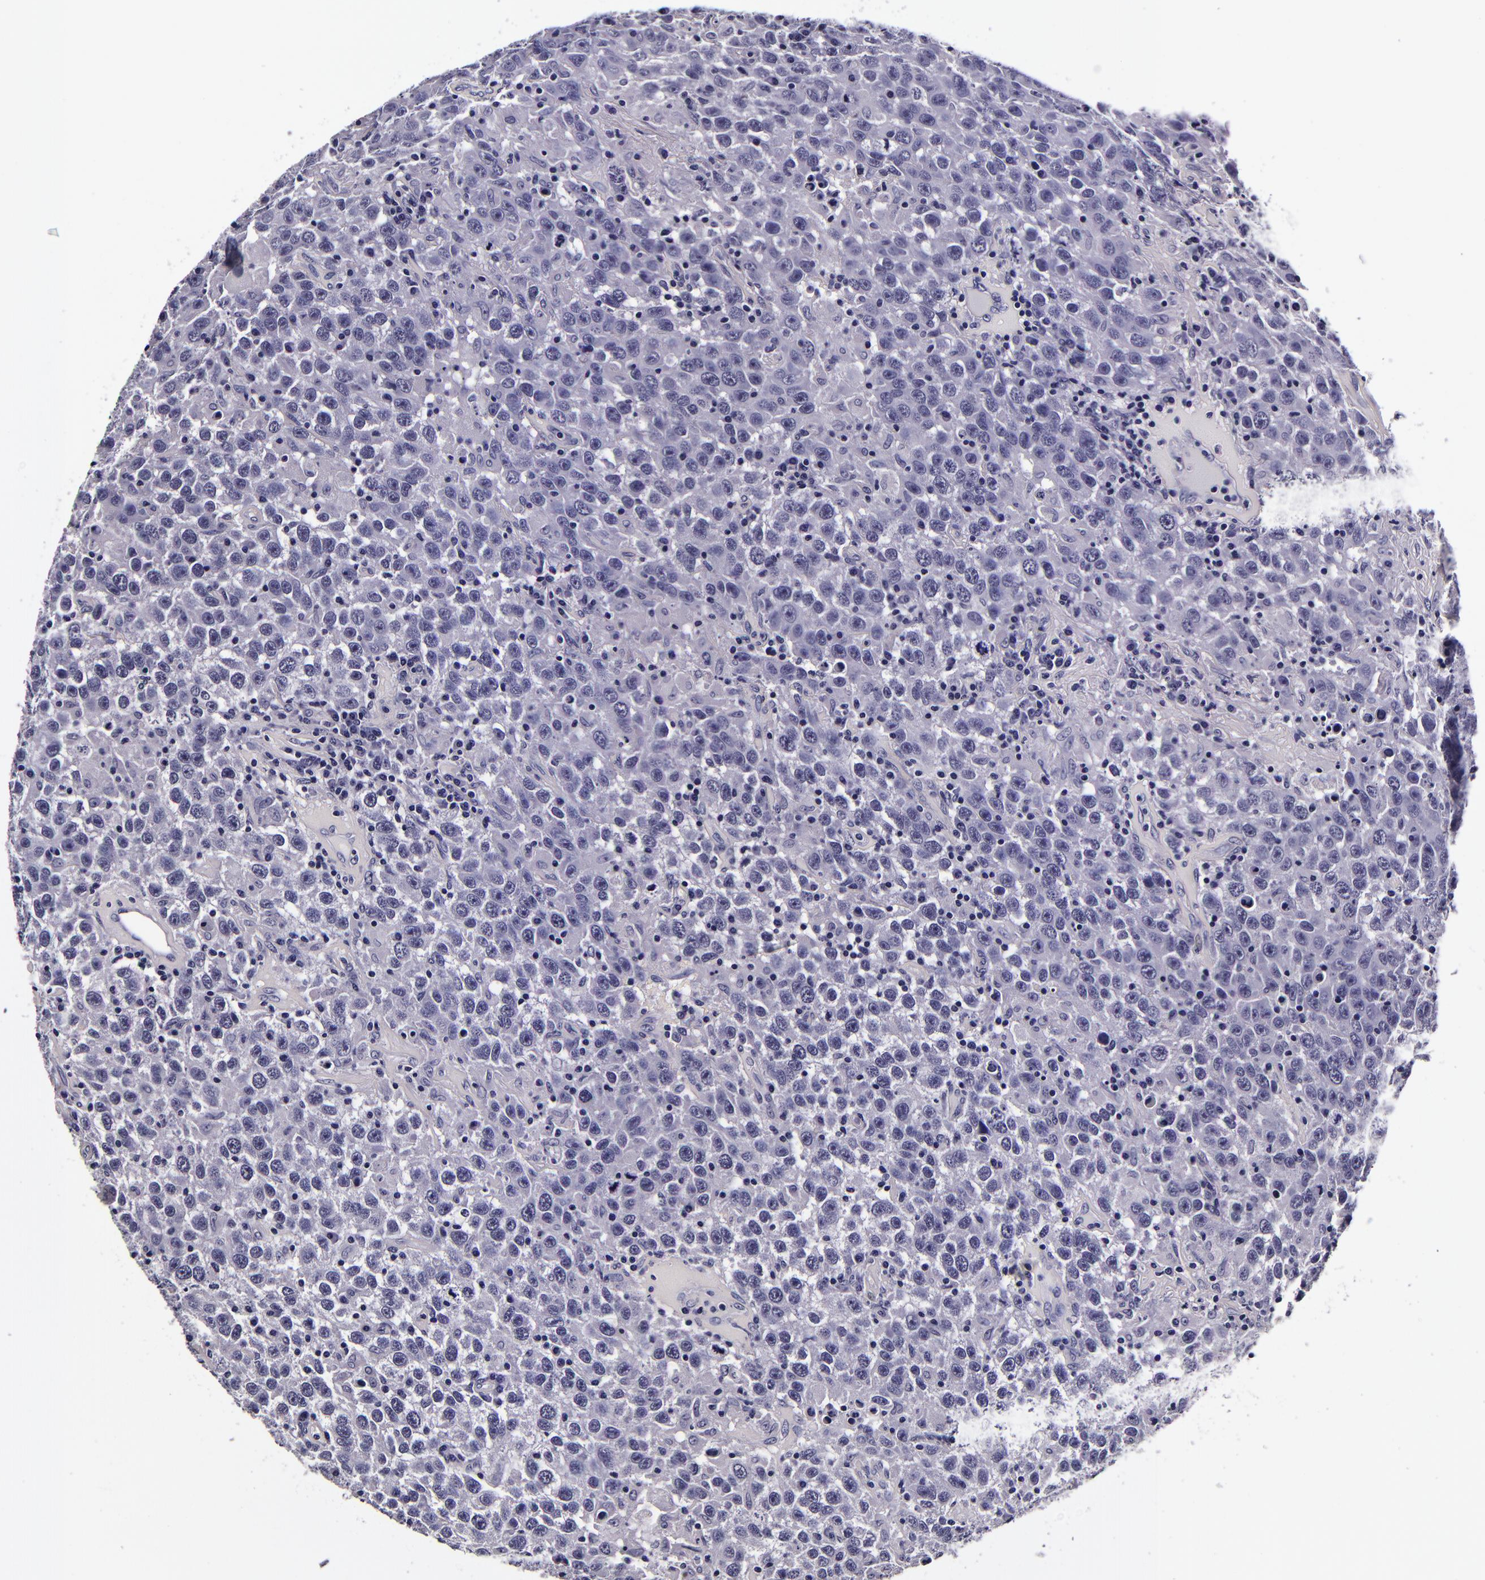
{"staining": {"intensity": "negative", "quantity": "none", "location": "none"}, "tissue": "testis cancer", "cell_type": "Tumor cells", "image_type": "cancer", "snomed": [{"axis": "morphology", "description": "Seminoma, NOS"}, {"axis": "topography", "description": "Testis"}], "caption": "Immunohistochemical staining of human testis cancer (seminoma) demonstrates no significant expression in tumor cells.", "gene": "FBN1", "patient": {"sex": "male", "age": 41}}